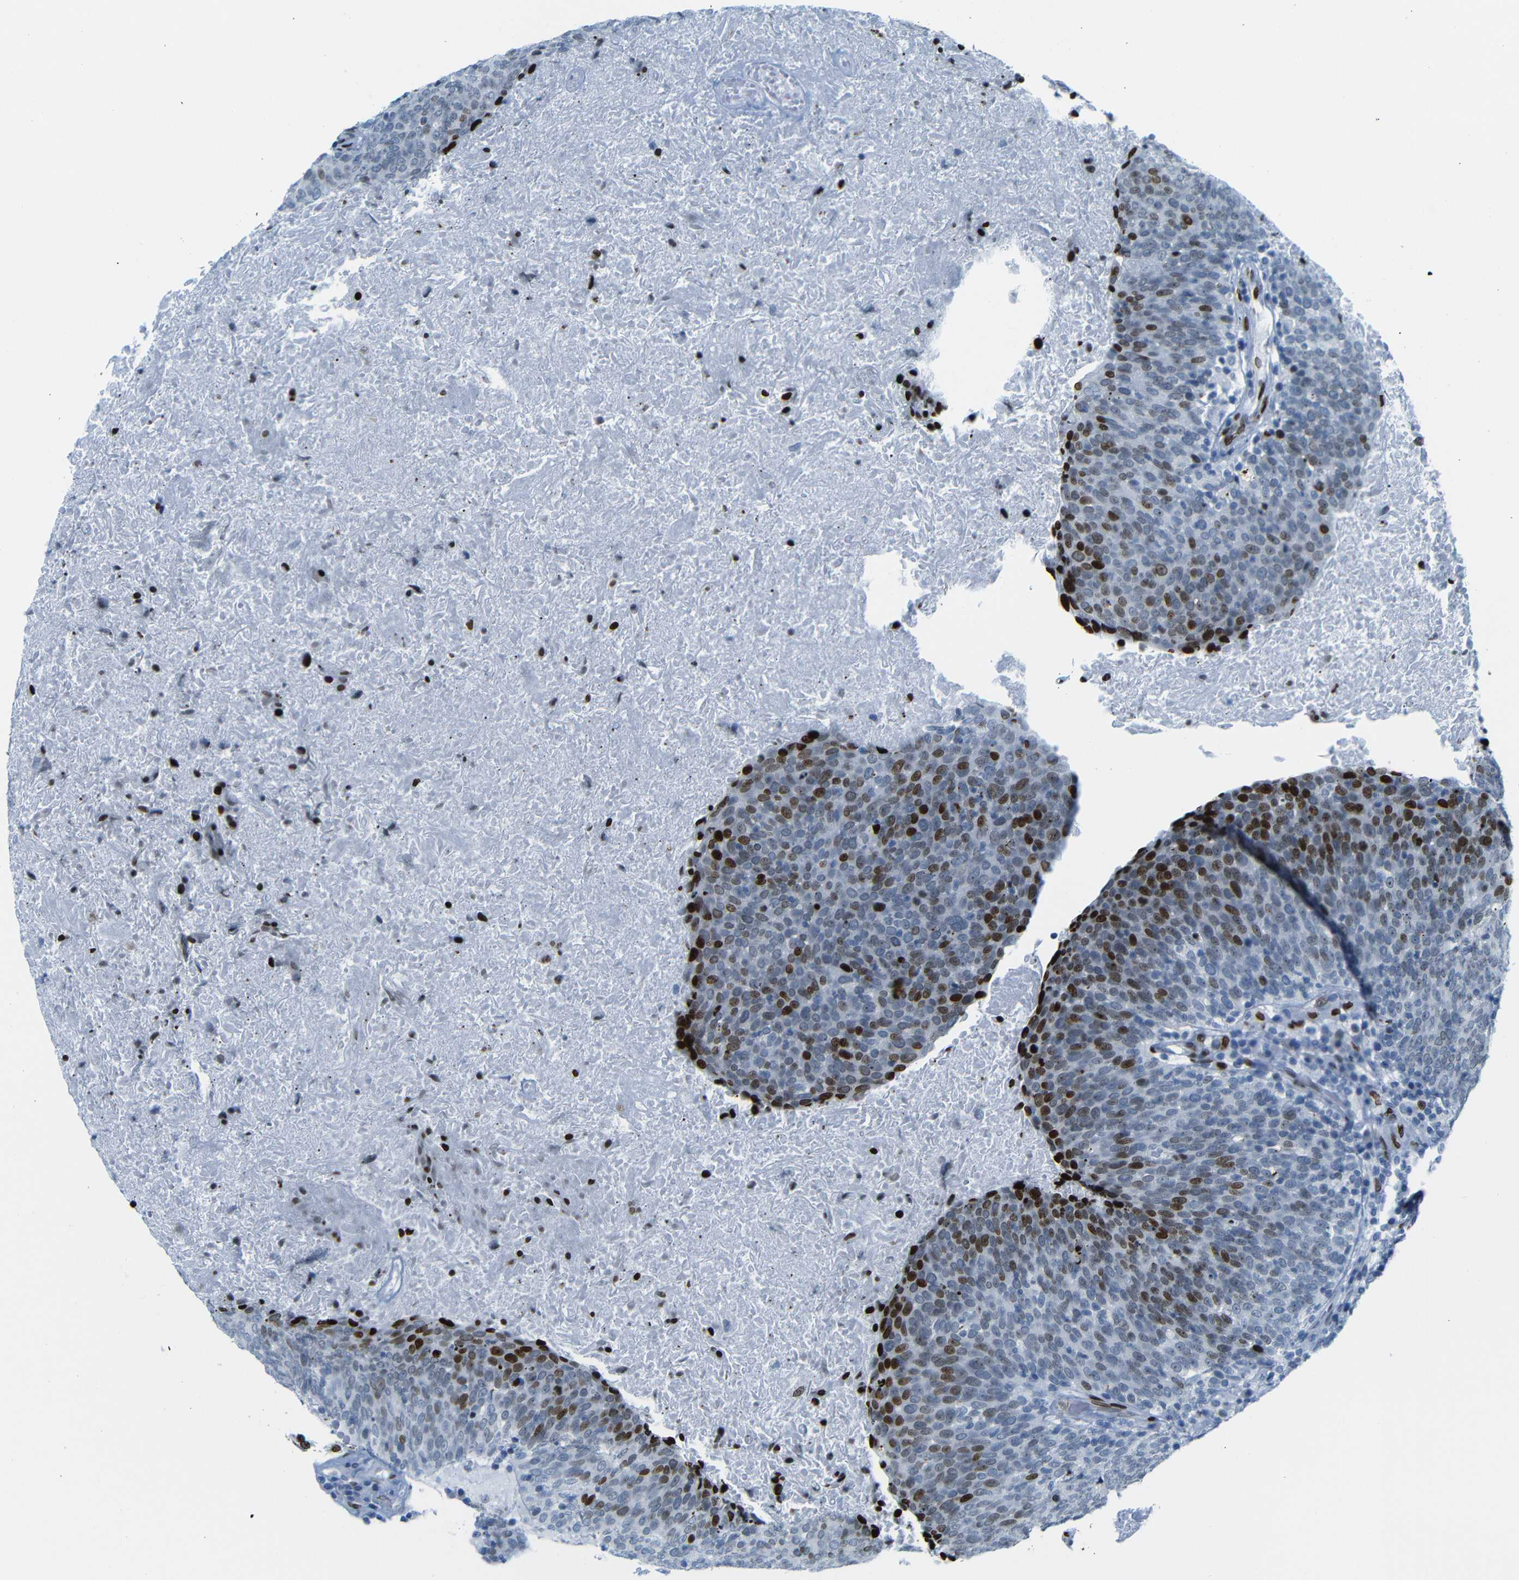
{"staining": {"intensity": "strong", "quantity": "25%-75%", "location": "nuclear"}, "tissue": "head and neck cancer", "cell_type": "Tumor cells", "image_type": "cancer", "snomed": [{"axis": "morphology", "description": "Squamous cell carcinoma, NOS"}, {"axis": "morphology", "description": "Squamous cell carcinoma, metastatic, NOS"}, {"axis": "topography", "description": "Lymph node"}, {"axis": "topography", "description": "Head-Neck"}], "caption": "Head and neck metastatic squamous cell carcinoma stained for a protein (brown) exhibits strong nuclear positive expression in about 25%-75% of tumor cells.", "gene": "NPIPB15", "patient": {"sex": "male", "age": 62}}